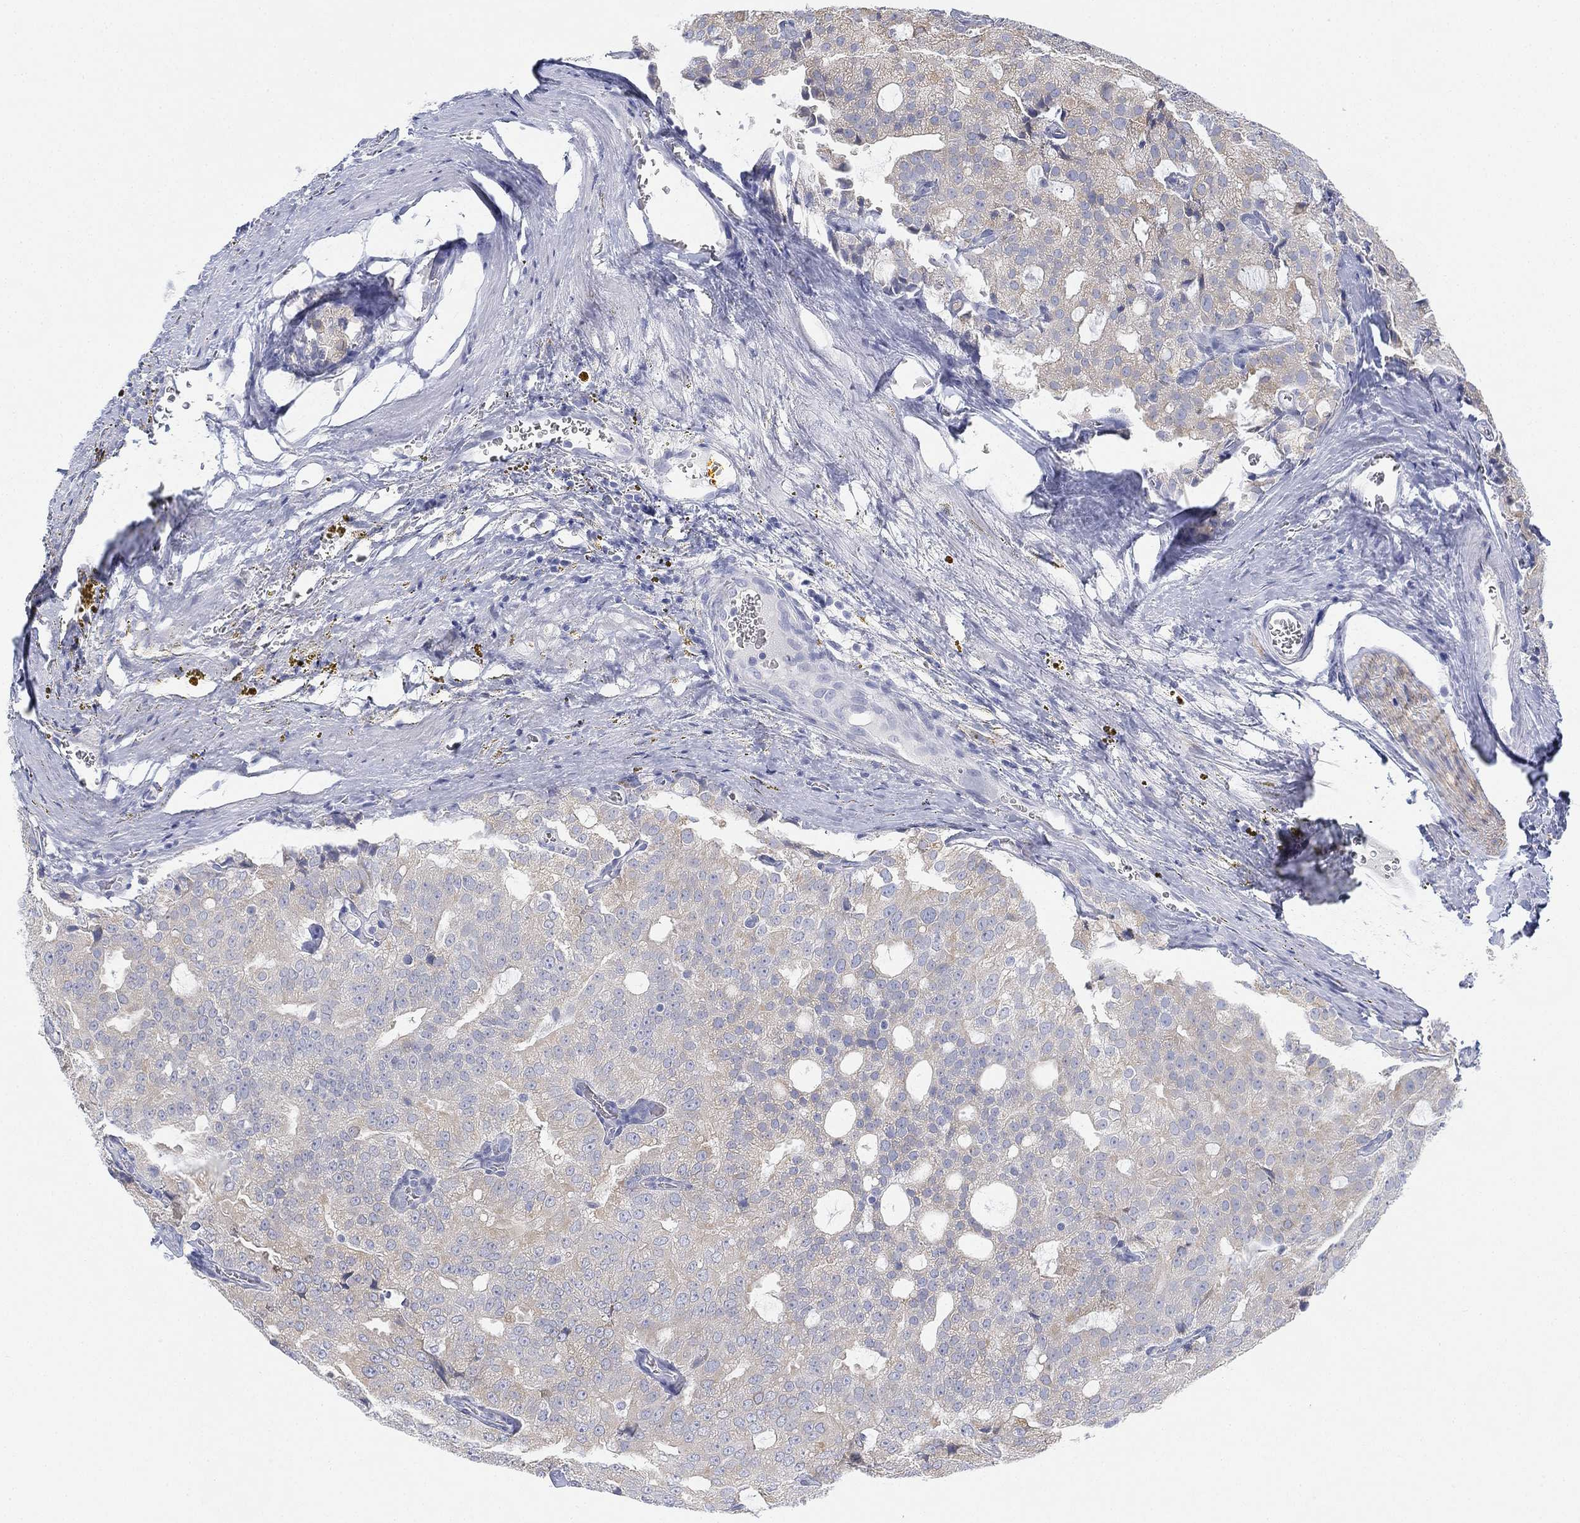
{"staining": {"intensity": "moderate", "quantity": "<25%", "location": "cytoplasmic/membranous"}, "tissue": "prostate cancer", "cell_type": "Tumor cells", "image_type": "cancer", "snomed": [{"axis": "morphology", "description": "Adenocarcinoma, NOS"}, {"axis": "topography", "description": "Prostate and seminal vesicle, NOS"}, {"axis": "topography", "description": "Prostate"}], "caption": "Adenocarcinoma (prostate) was stained to show a protein in brown. There is low levels of moderate cytoplasmic/membranous staining in about <25% of tumor cells. The staining is performed using DAB brown chromogen to label protein expression. The nuclei are counter-stained blue using hematoxylin.", "gene": "GCNA", "patient": {"sex": "male", "age": 67}}